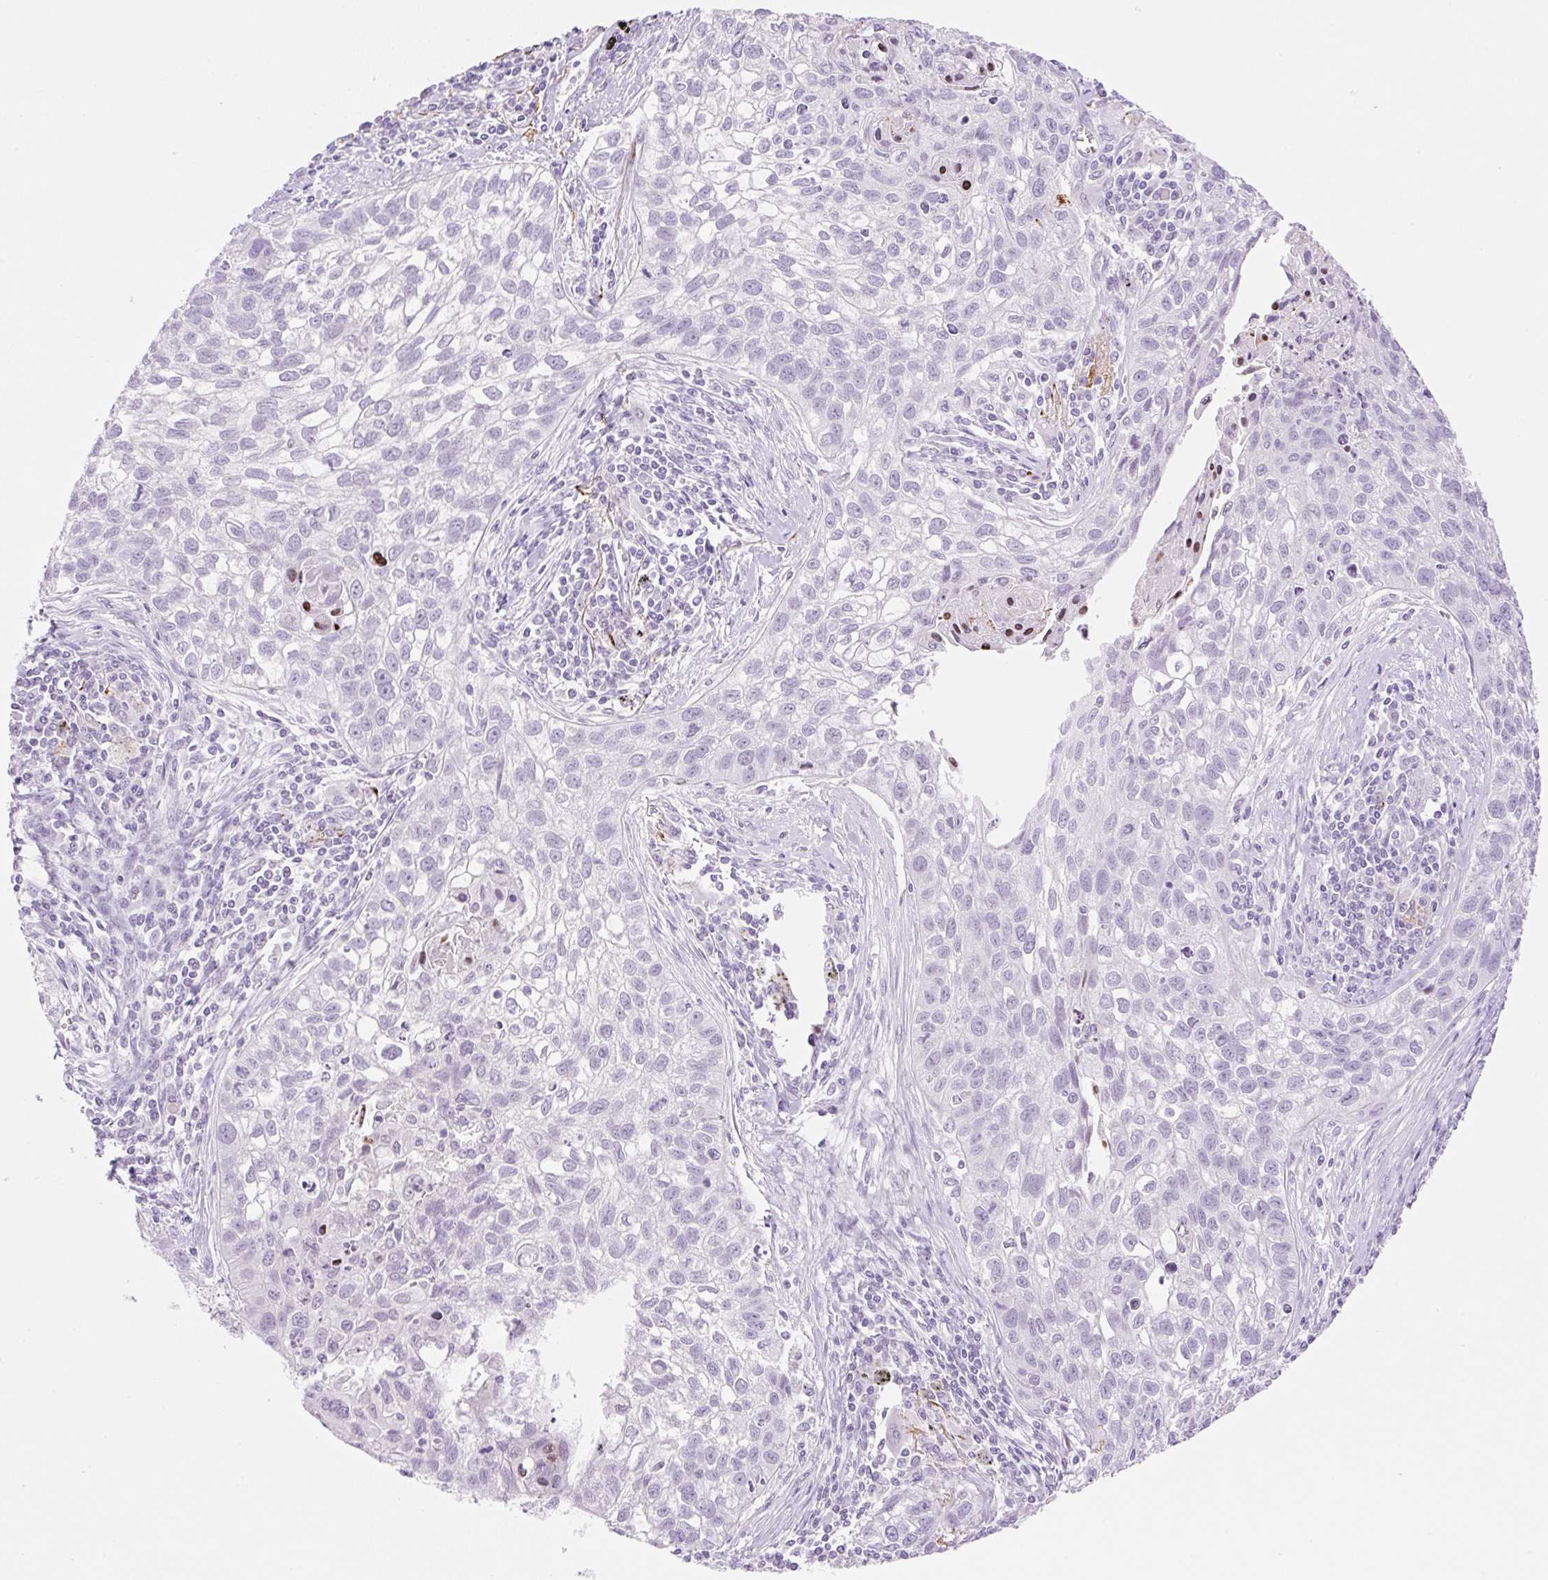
{"staining": {"intensity": "negative", "quantity": "none", "location": "none"}, "tissue": "lung cancer", "cell_type": "Tumor cells", "image_type": "cancer", "snomed": [{"axis": "morphology", "description": "Squamous cell carcinoma, NOS"}, {"axis": "topography", "description": "Lung"}], "caption": "High magnification brightfield microscopy of lung cancer stained with DAB (3,3'-diaminobenzidine) (brown) and counterstained with hematoxylin (blue): tumor cells show no significant positivity.", "gene": "SP140L", "patient": {"sex": "male", "age": 74}}